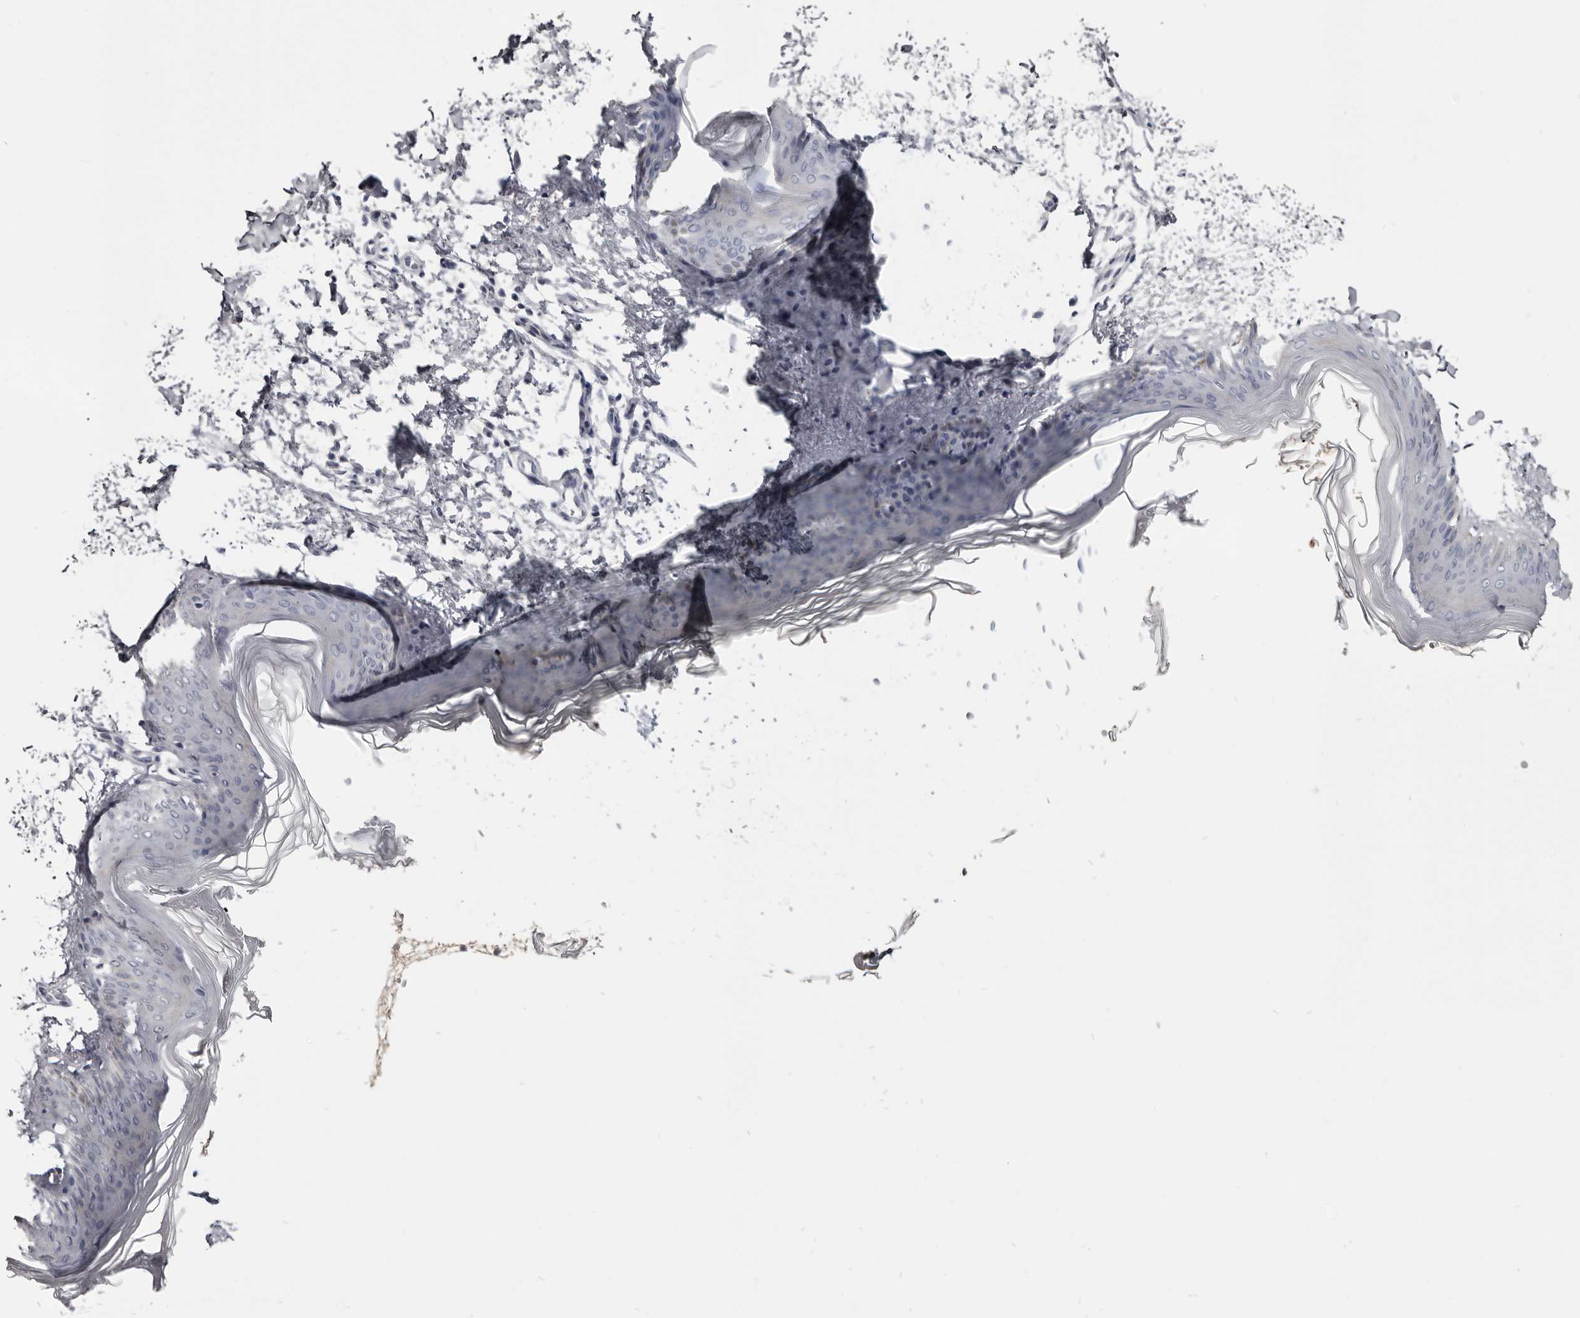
{"staining": {"intensity": "negative", "quantity": "none", "location": "none"}, "tissue": "skin", "cell_type": "Keratinocytes", "image_type": "normal", "snomed": [{"axis": "morphology", "description": "Normal tissue, NOS"}, {"axis": "topography", "description": "Skin"}], "caption": "DAB immunohistochemical staining of benign human skin reveals no significant expression in keratinocytes. (DAB (3,3'-diaminobenzidine) immunohistochemistry with hematoxylin counter stain).", "gene": "CGN", "patient": {"sex": "female", "age": 27}}